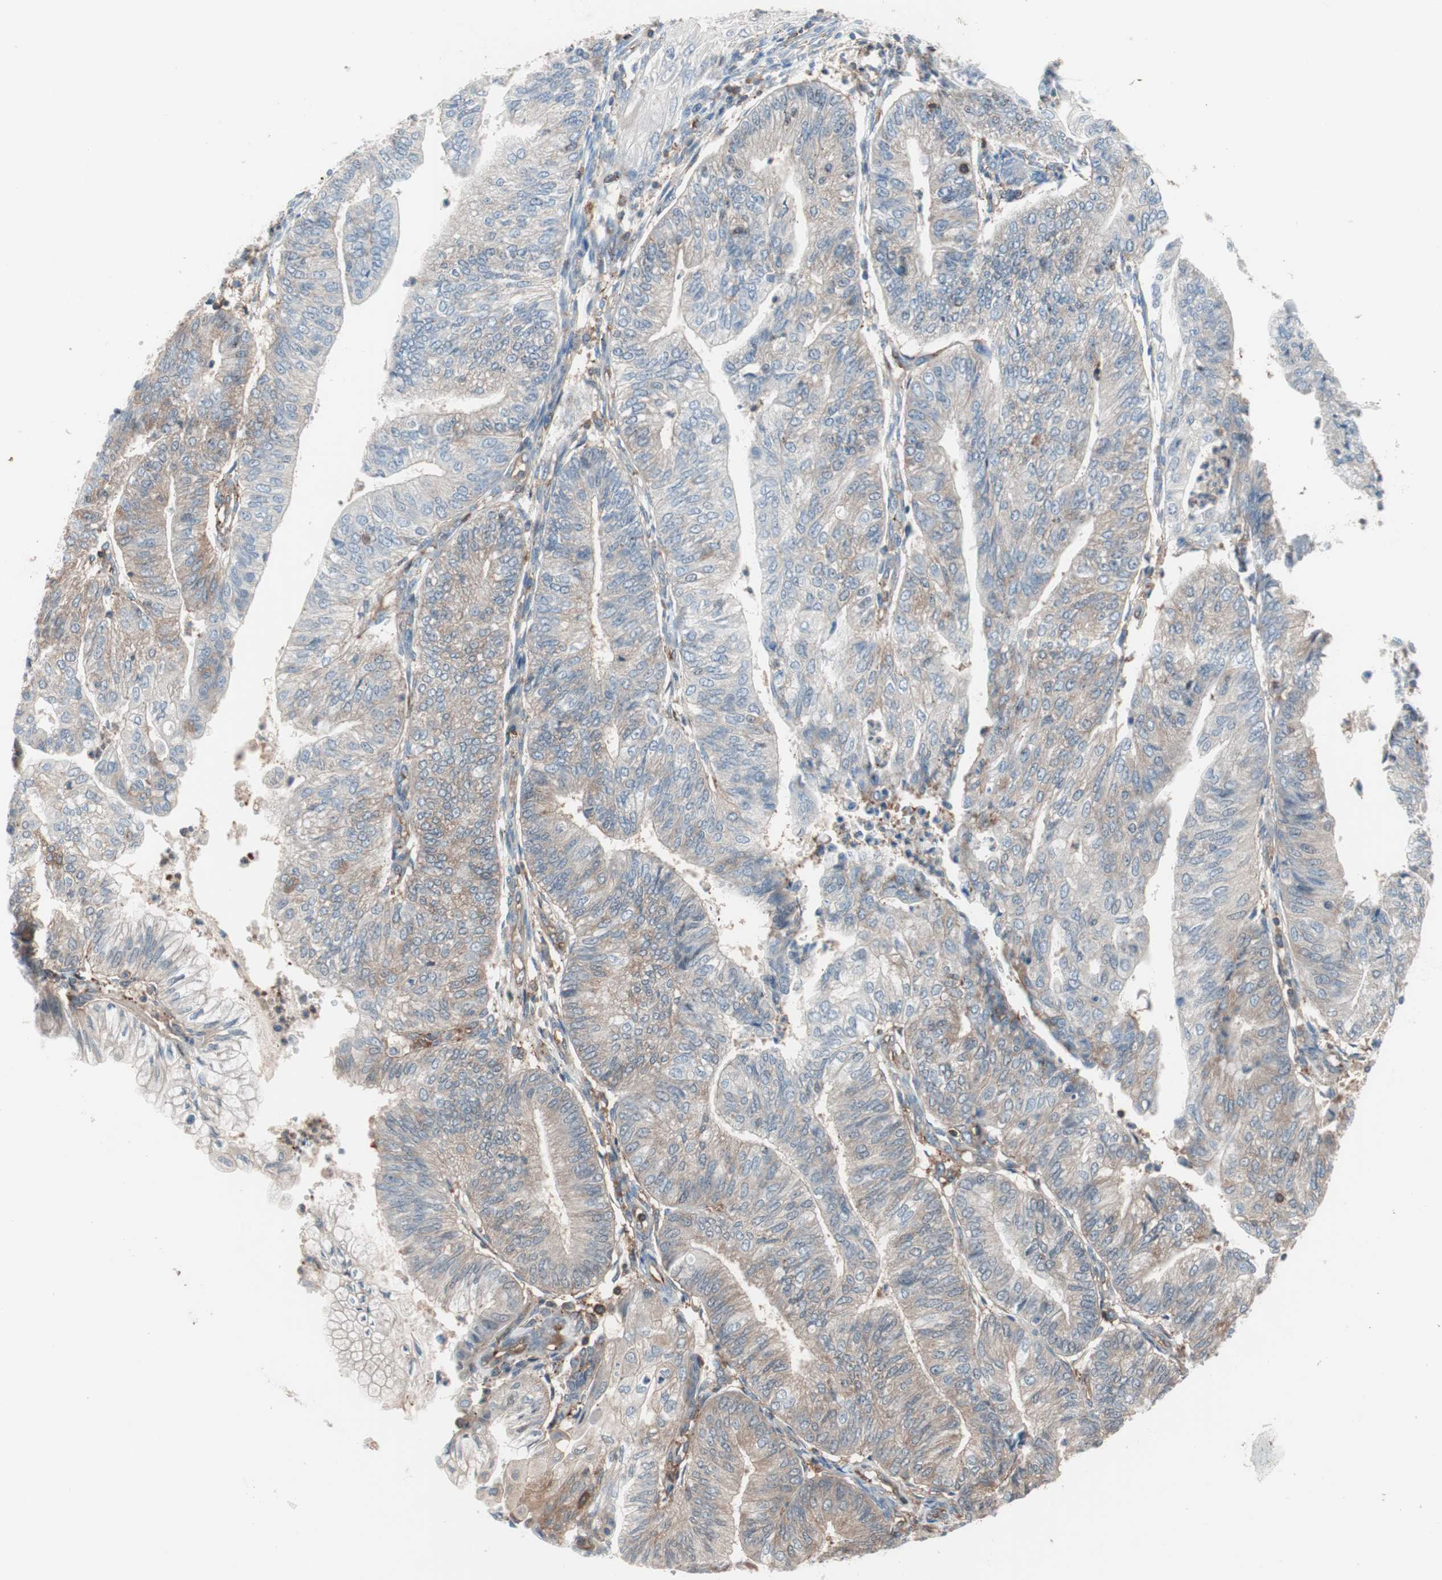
{"staining": {"intensity": "weak", "quantity": ">75%", "location": "cytoplasmic/membranous"}, "tissue": "endometrial cancer", "cell_type": "Tumor cells", "image_type": "cancer", "snomed": [{"axis": "morphology", "description": "Adenocarcinoma, NOS"}, {"axis": "topography", "description": "Endometrium"}], "caption": "Weak cytoplasmic/membranous expression for a protein is appreciated in approximately >75% of tumor cells of endometrial adenocarcinoma using immunohistochemistry (IHC).", "gene": "GALT", "patient": {"sex": "female", "age": 59}}